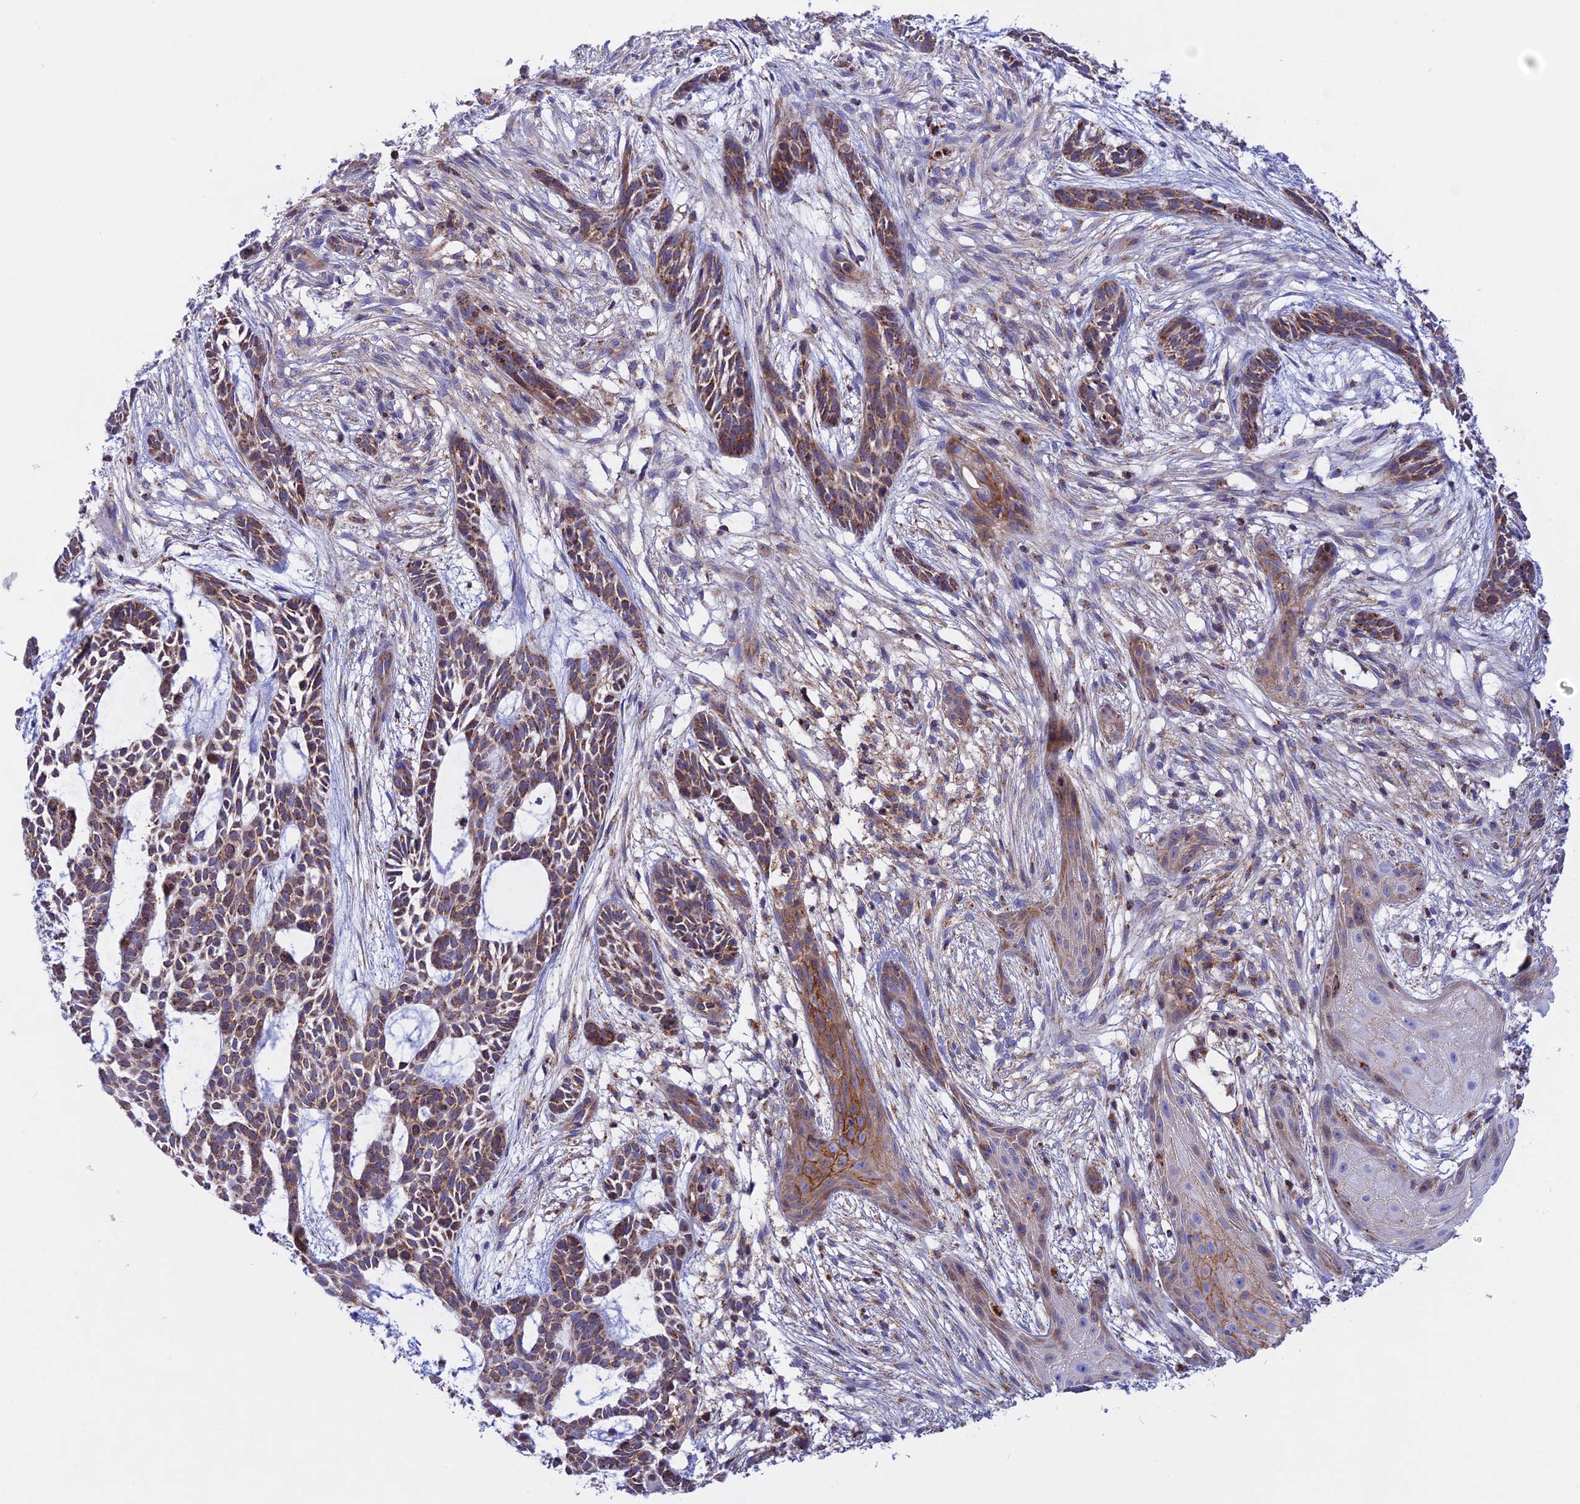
{"staining": {"intensity": "moderate", "quantity": ">75%", "location": "cytoplasmic/membranous"}, "tissue": "skin cancer", "cell_type": "Tumor cells", "image_type": "cancer", "snomed": [{"axis": "morphology", "description": "Basal cell carcinoma"}, {"axis": "topography", "description": "Skin"}], "caption": "Basal cell carcinoma (skin) was stained to show a protein in brown. There is medium levels of moderate cytoplasmic/membranous positivity in approximately >75% of tumor cells.", "gene": "GCDH", "patient": {"sex": "male", "age": 89}}